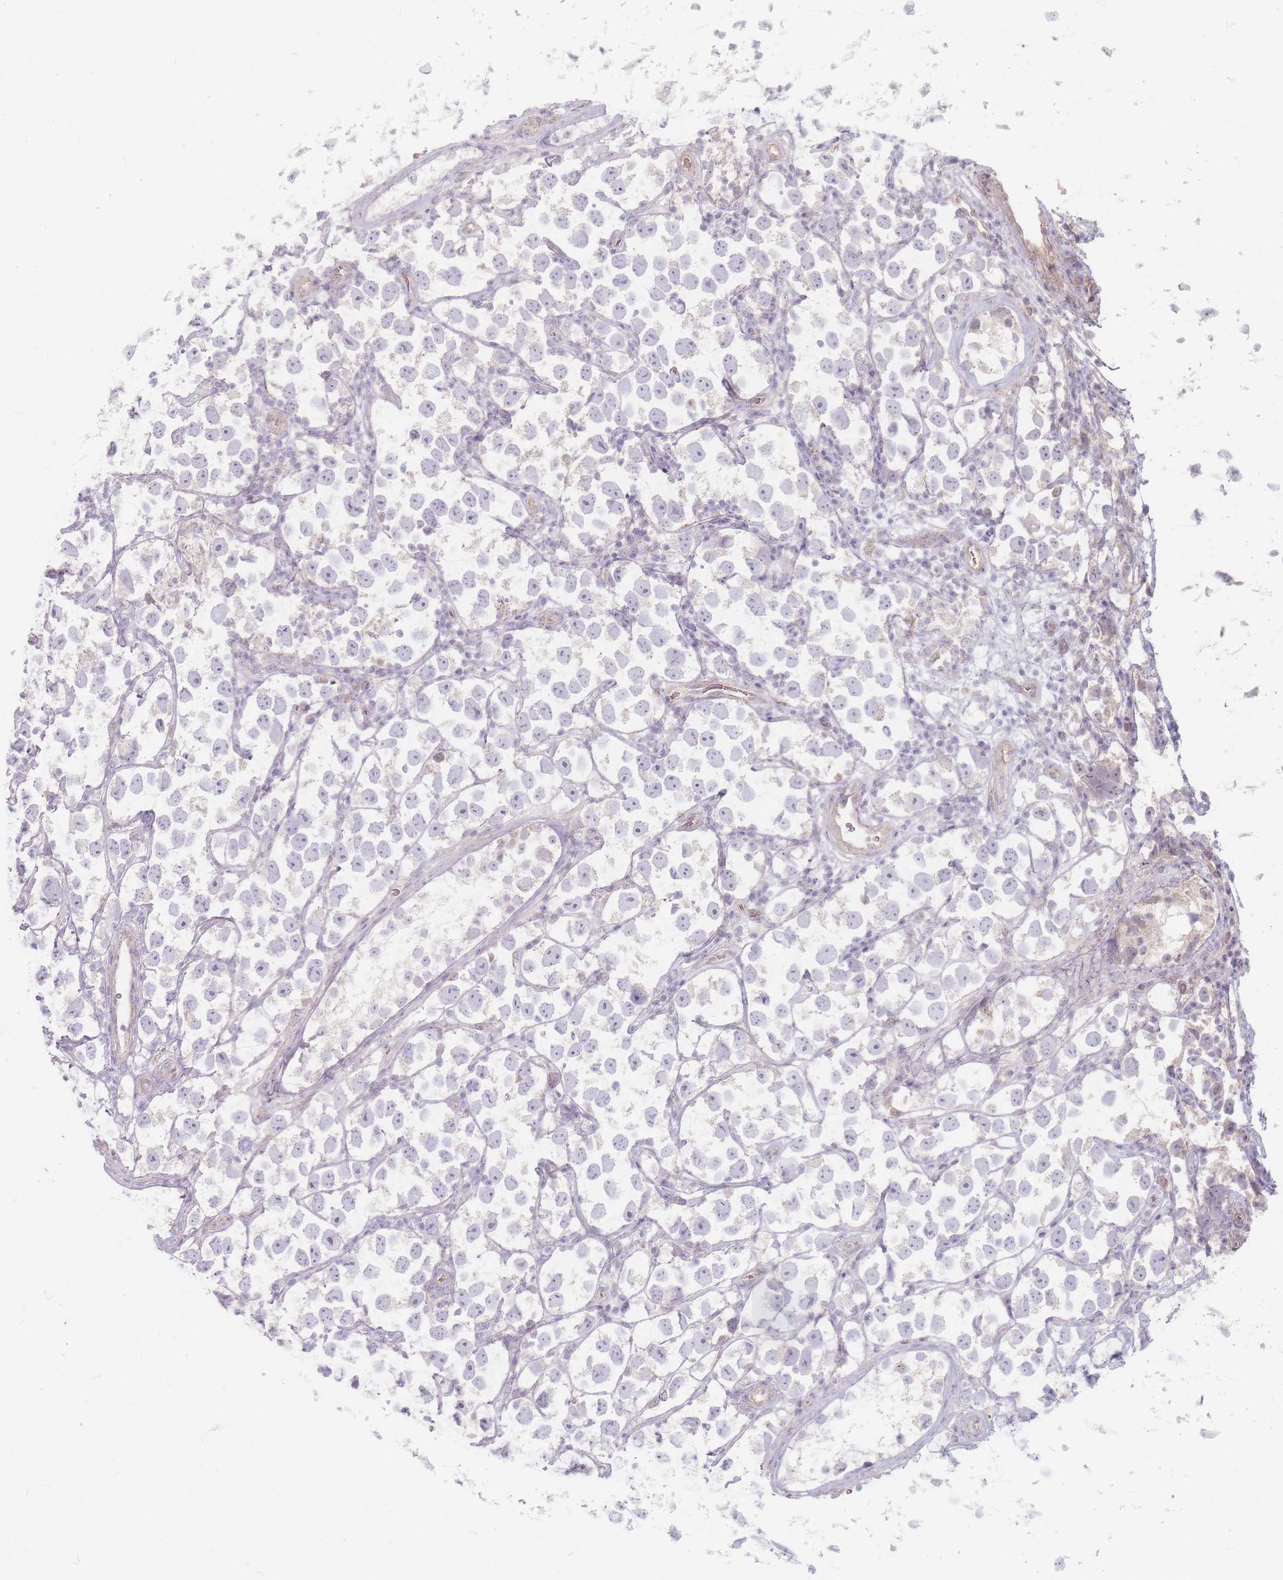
{"staining": {"intensity": "negative", "quantity": "none", "location": "none"}, "tissue": "testis cancer", "cell_type": "Tumor cells", "image_type": "cancer", "snomed": [{"axis": "morphology", "description": "Seminoma, NOS"}, {"axis": "topography", "description": "Testis"}], "caption": "This is an immunohistochemistry micrograph of human testis seminoma. There is no expression in tumor cells.", "gene": "CHCHD7", "patient": {"sex": "male", "age": 26}}